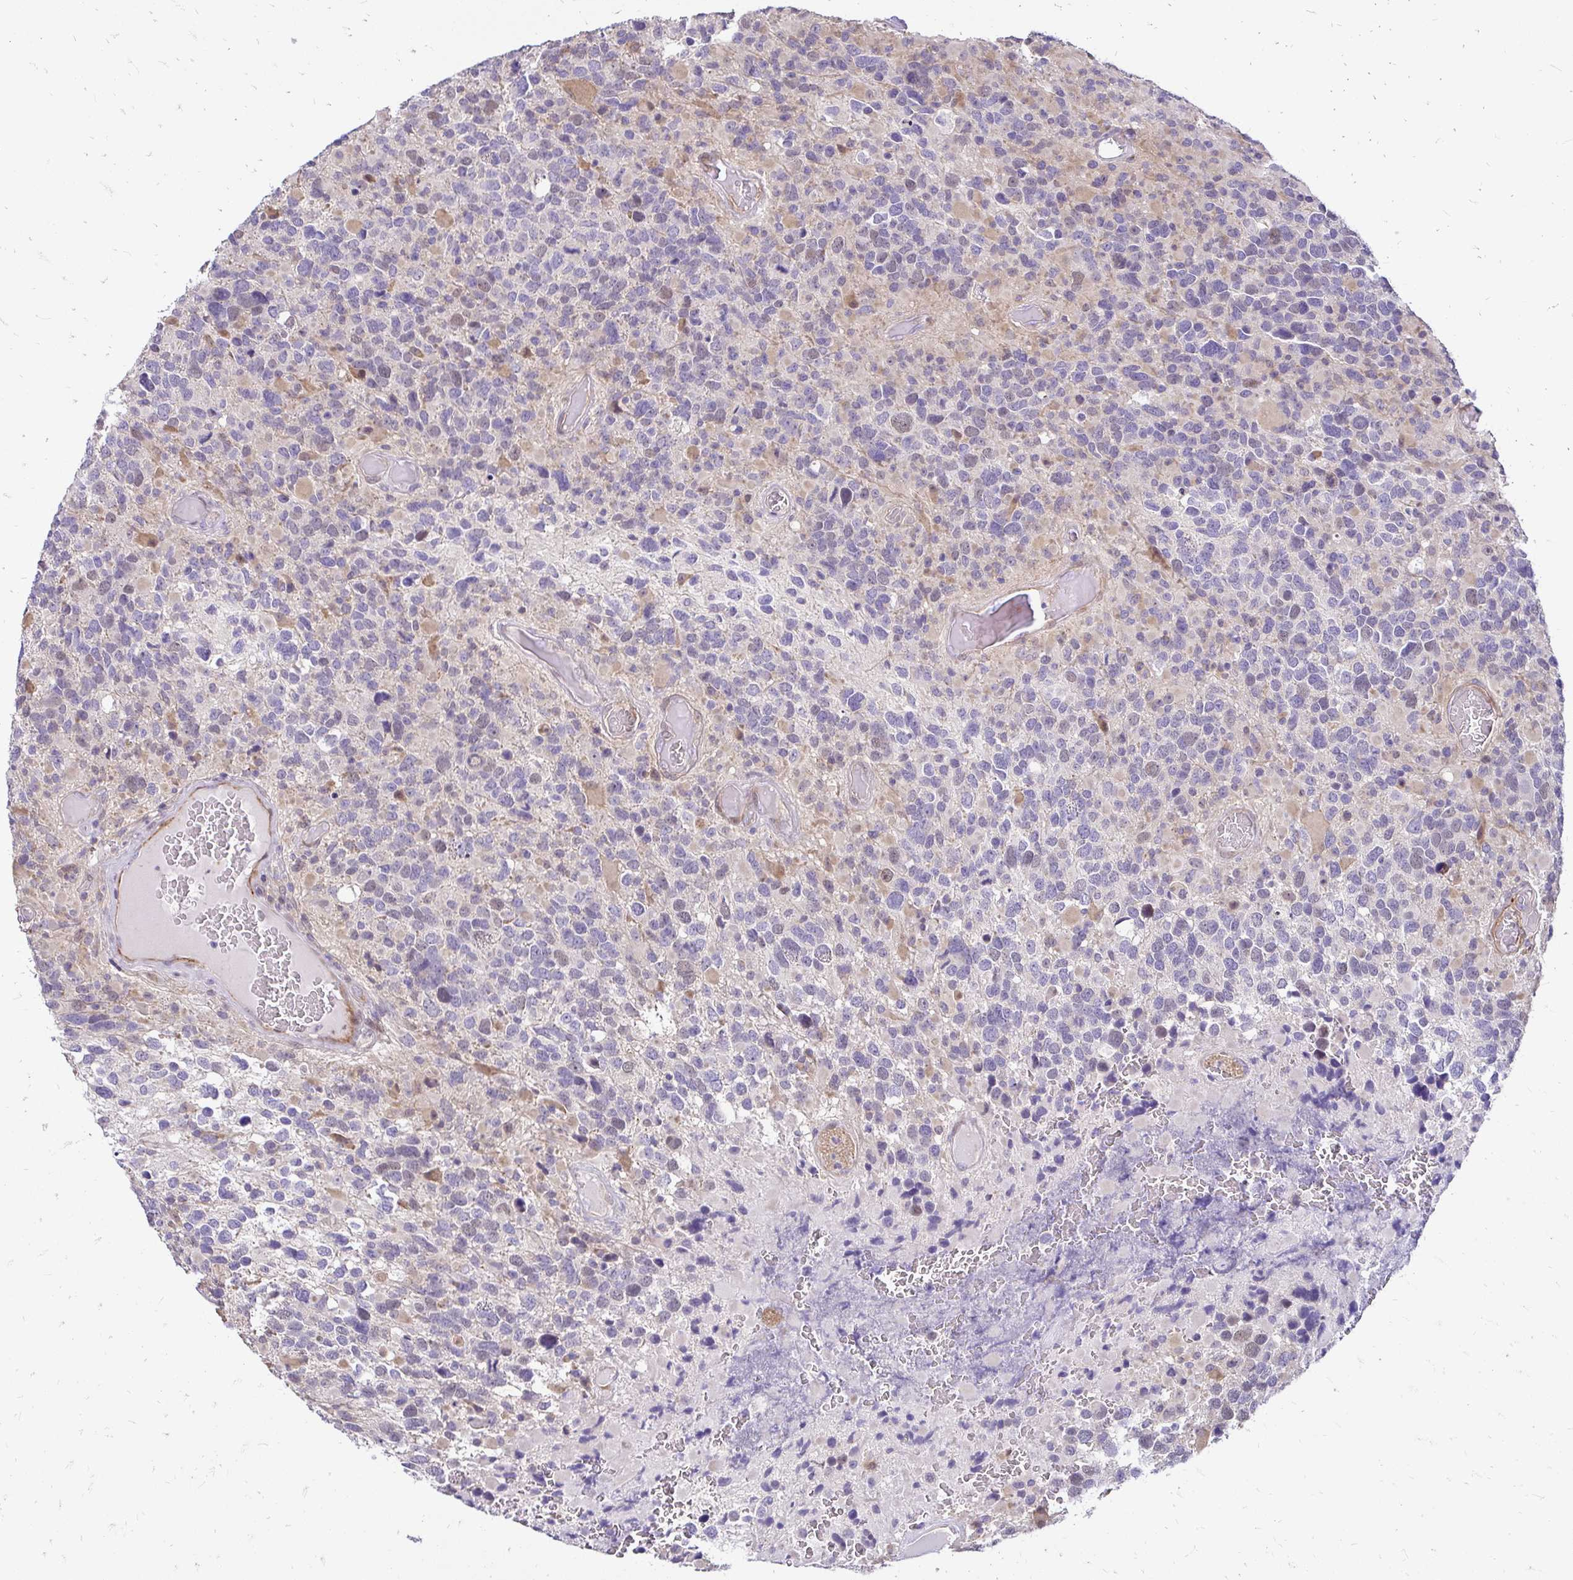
{"staining": {"intensity": "negative", "quantity": "none", "location": "none"}, "tissue": "glioma", "cell_type": "Tumor cells", "image_type": "cancer", "snomed": [{"axis": "morphology", "description": "Glioma, malignant, High grade"}, {"axis": "topography", "description": "Brain"}], "caption": "There is no significant staining in tumor cells of malignant glioma (high-grade).", "gene": "YAP1", "patient": {"sex": "female", "age": 40}}